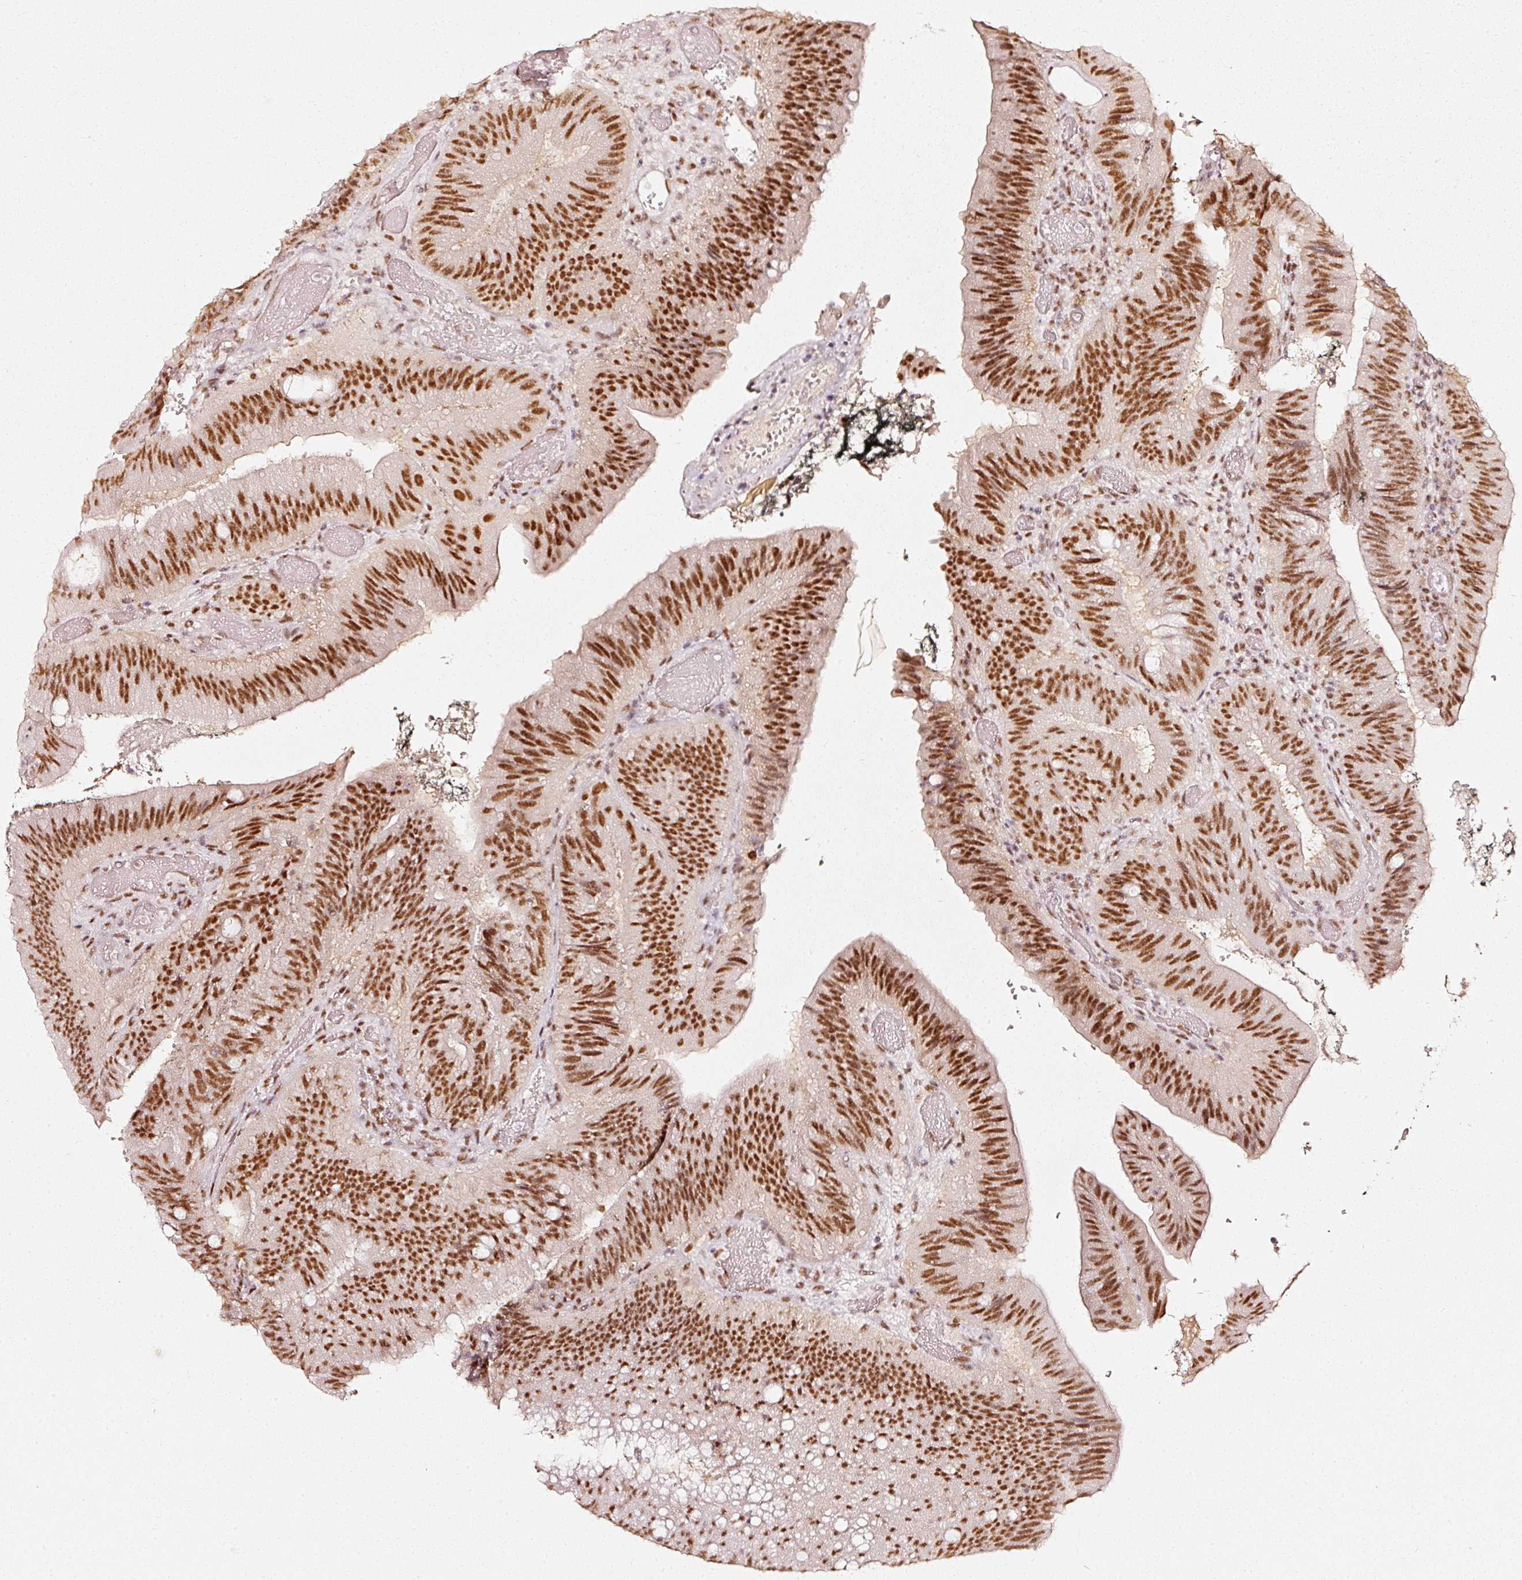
{"staining": {"intensity": "strong", "quantity": ">75%", "location": "nuclear"}, "tissue": "colorectal cancer", "cell_type": "Tumor cells", "image_type": "cancer", "snomed": [{"axis": "morphology", "description": "Adenocarcinoma, NOS"}, {"axis": "topography", "description": "Colon"}], "caption": "A histopathology image of human colorectal cancer stained for a protein demonstrates strong nuclear brown staining in tumor cells.", "gene": "PPP1R10", "patient": {"sex": "female", "age": 43}}